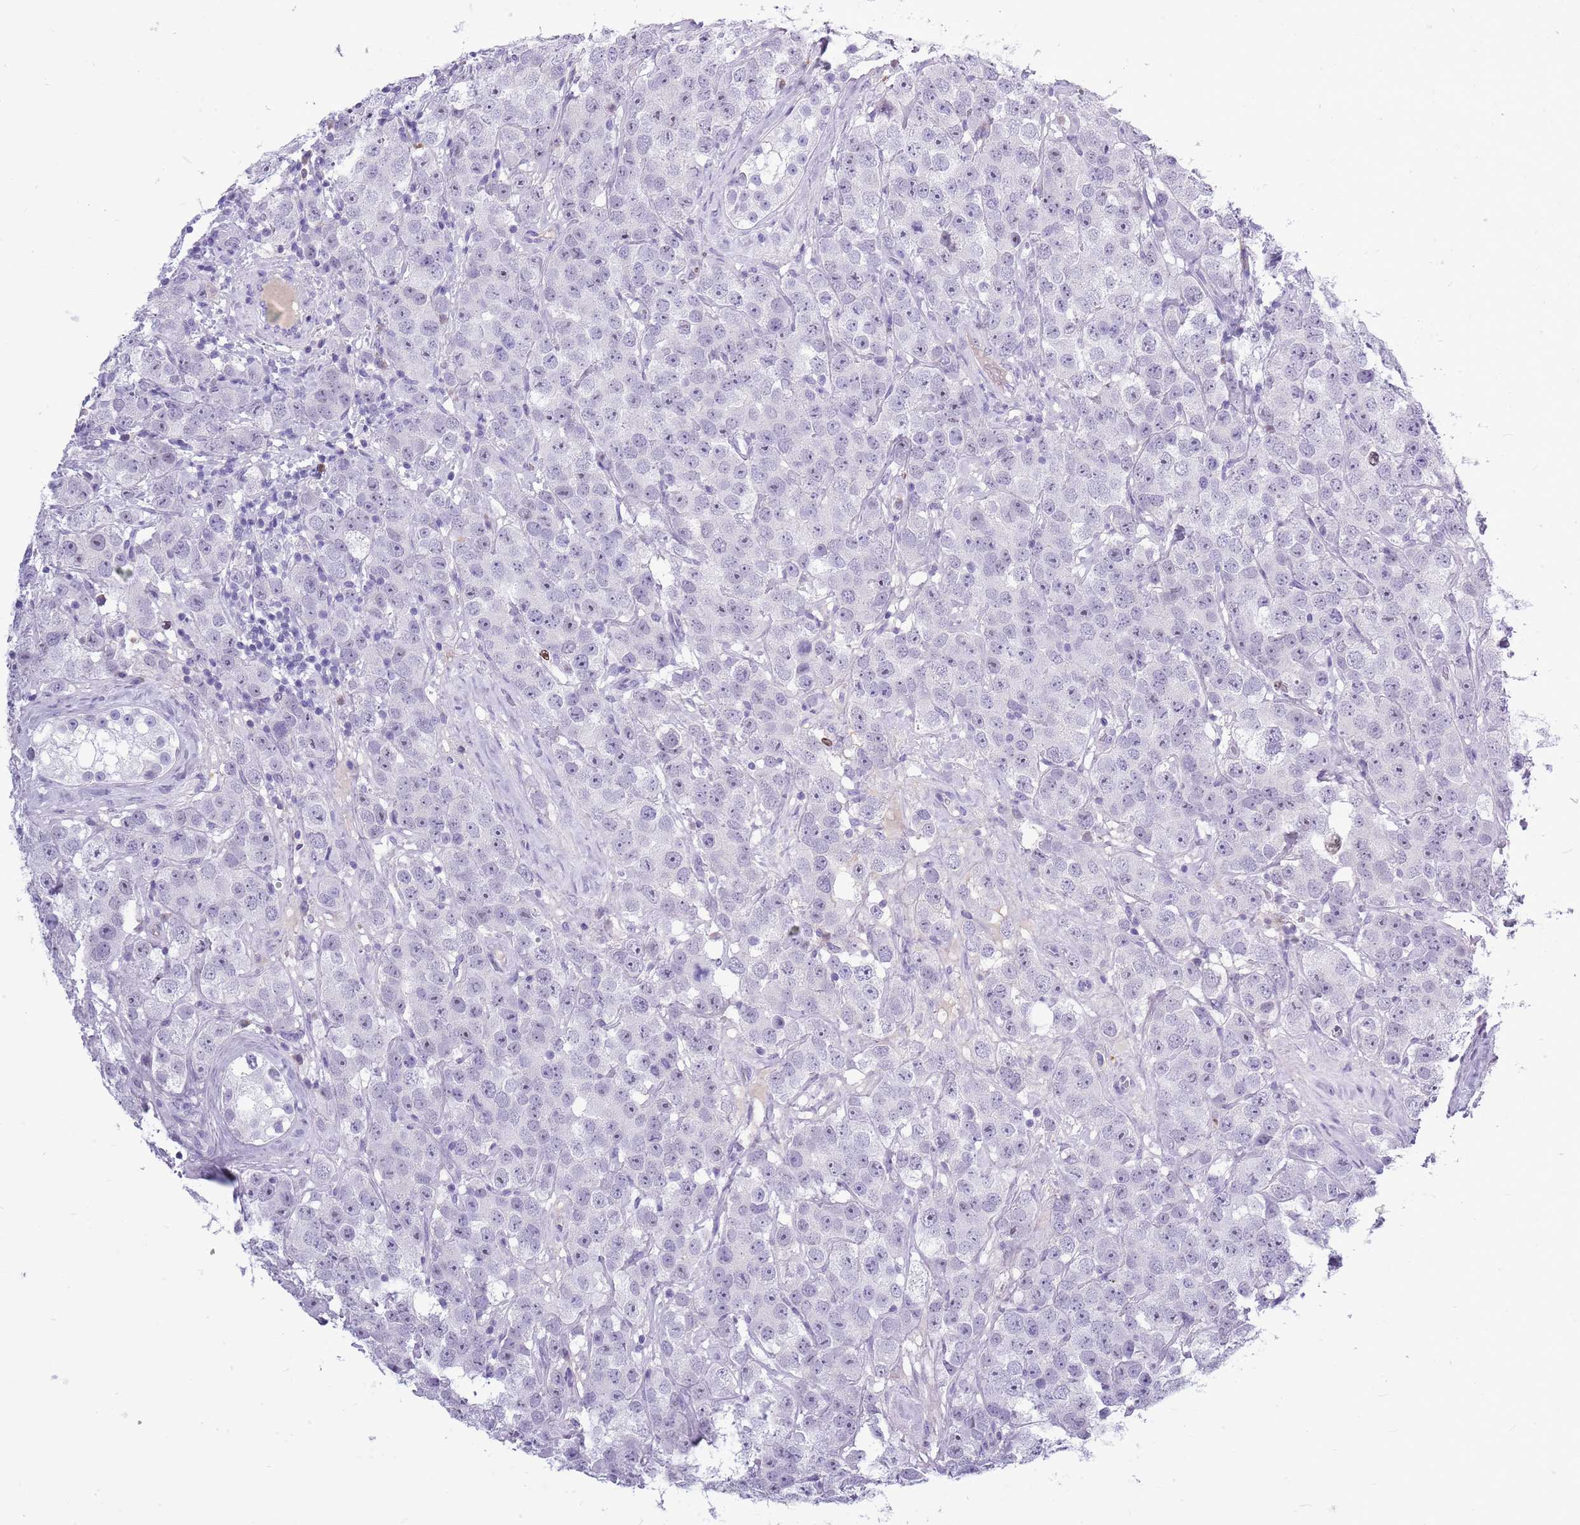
{"staining": {"intensity": "negative", "quantity": "none", "location": "none"}, "tissue": "testis cancer", "cell_type": "Tumor cells", "image_type": "cancer", "snomed": [{"axis": "morphology", "description": "Seminoma, NOS"}, {"axis": "topography", "description": "Testis"}], "caption": "This is an immunohistochemistry micrograph of seminoma (testis). There is no expression in tumor cells.", "gene": "ZNF425", "patient": {"sex": "male", "age": 28}}